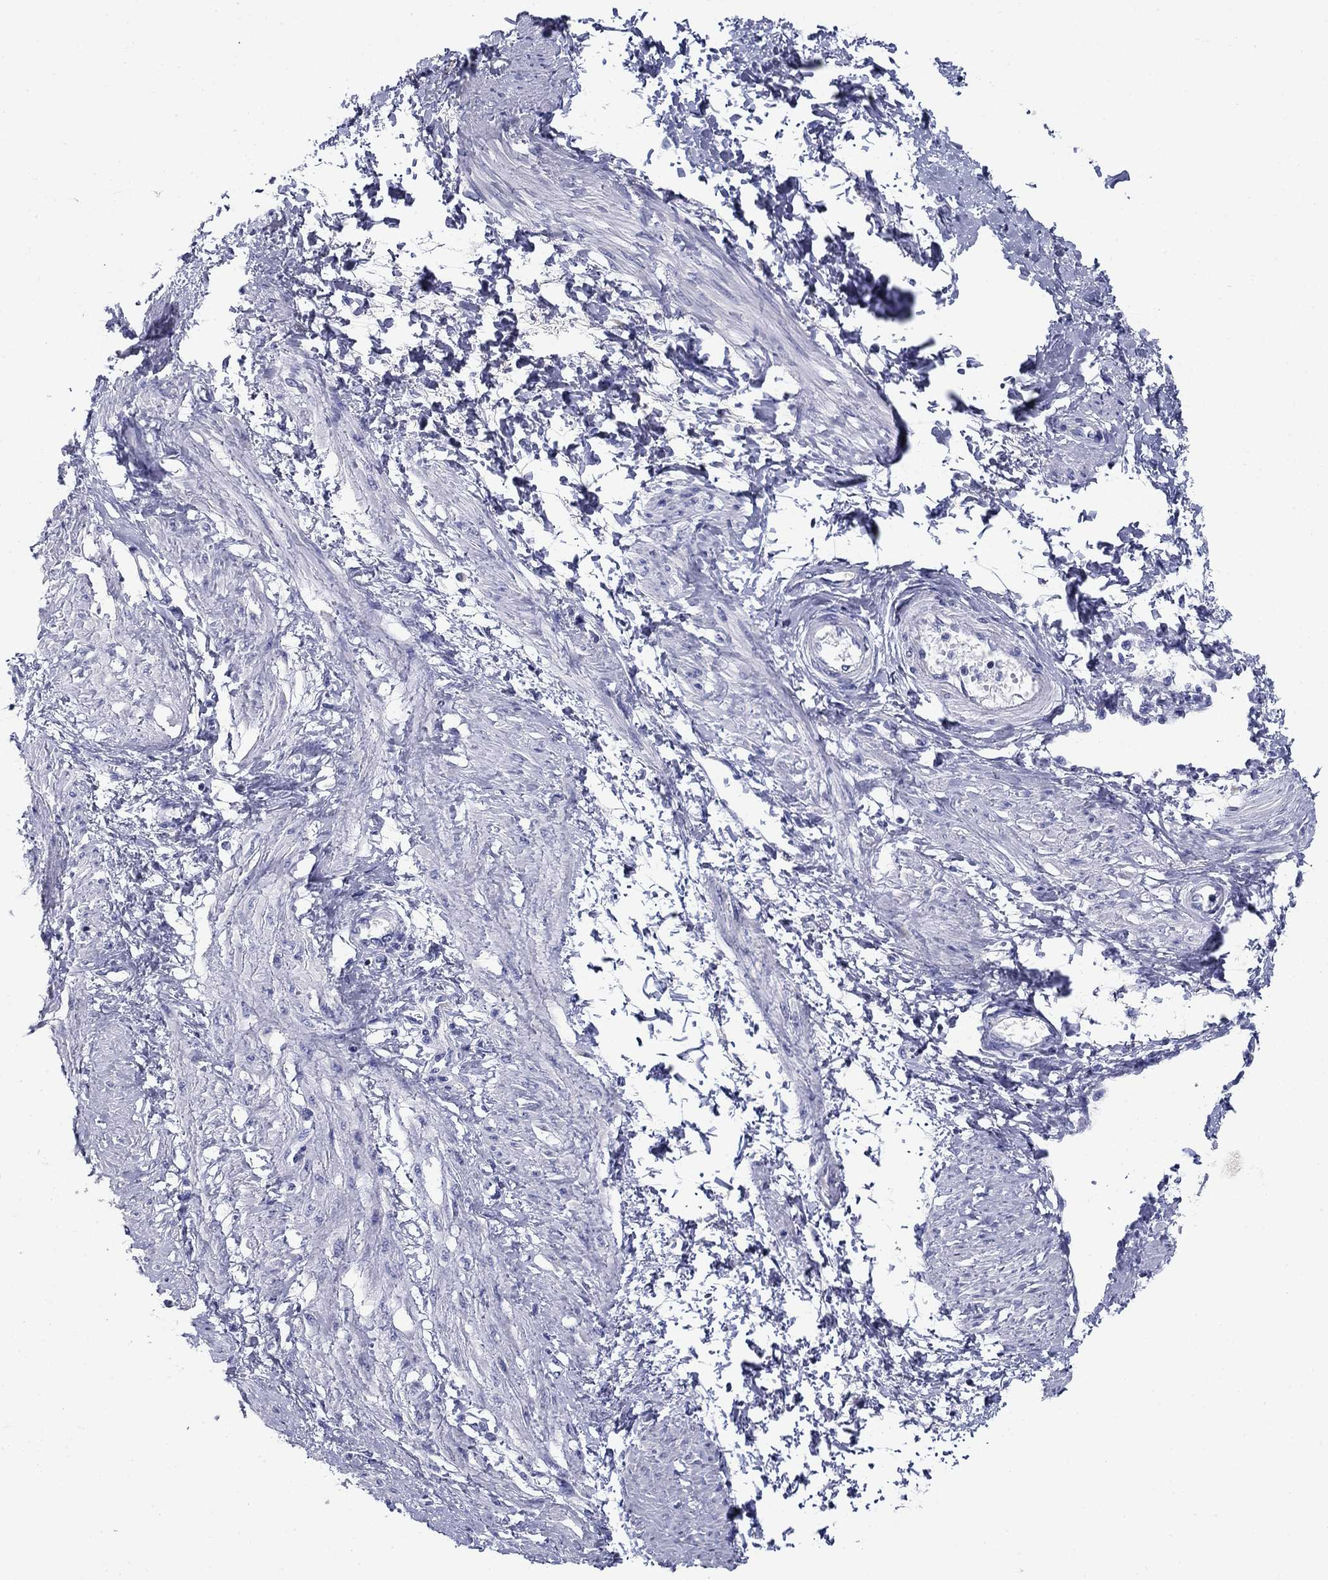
{"staining": {"intensity": "negative", "quantity": "none", "location": "none"}, "tissue": "smooth muscle", "cell_type": "Smooth muscle cells", "image_type": "normal", "snomed": [{"axis": "morphology", "description": "Normal tissue, NOS"}, {"axis": "topography", "description": "Smooth muscle"}, {"axis": "topography", "description": "Uterus"}], "caption": "Benign smooth muscle was stained to show a protein in brown. There is no significant staining in smooth muscle cells. (Brightfield microscopy of DAB (3,3'-diaminobenzidine) immunohistochemistry (IHC) at high magnification).", "gene": "UPB1", "patient": {"sex": "female", "age": 39}}